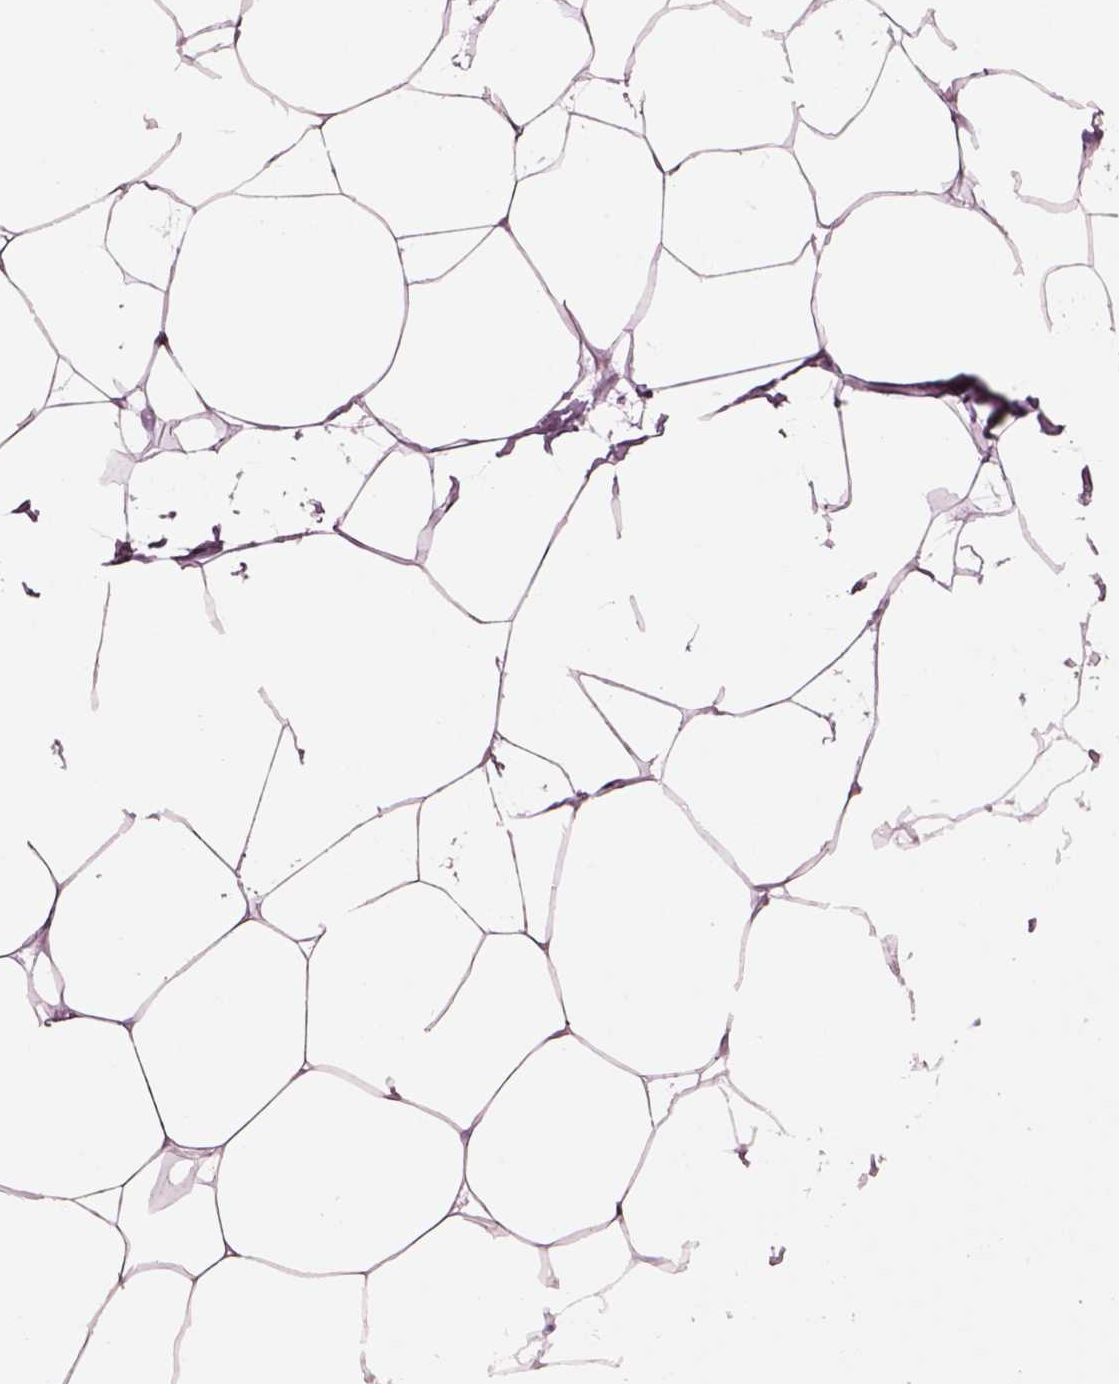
{"staining": {"intensity": "negative", "quantity": "none", "location": "none"}, "tissue": "breast", "cell_type": "Adipocytes", "image_type": "normal", "snomed": [{"axis": "morphology", "description": "Normal tissue, NOS"}, {"axis": "topography", "description": "Breast"}], "caption": "Normal breast was stained to show a protein in brown. There is no significant expression in adipocytes.", "gene": "HYDIN", "patient": {"sex": "female", "age": 32}}